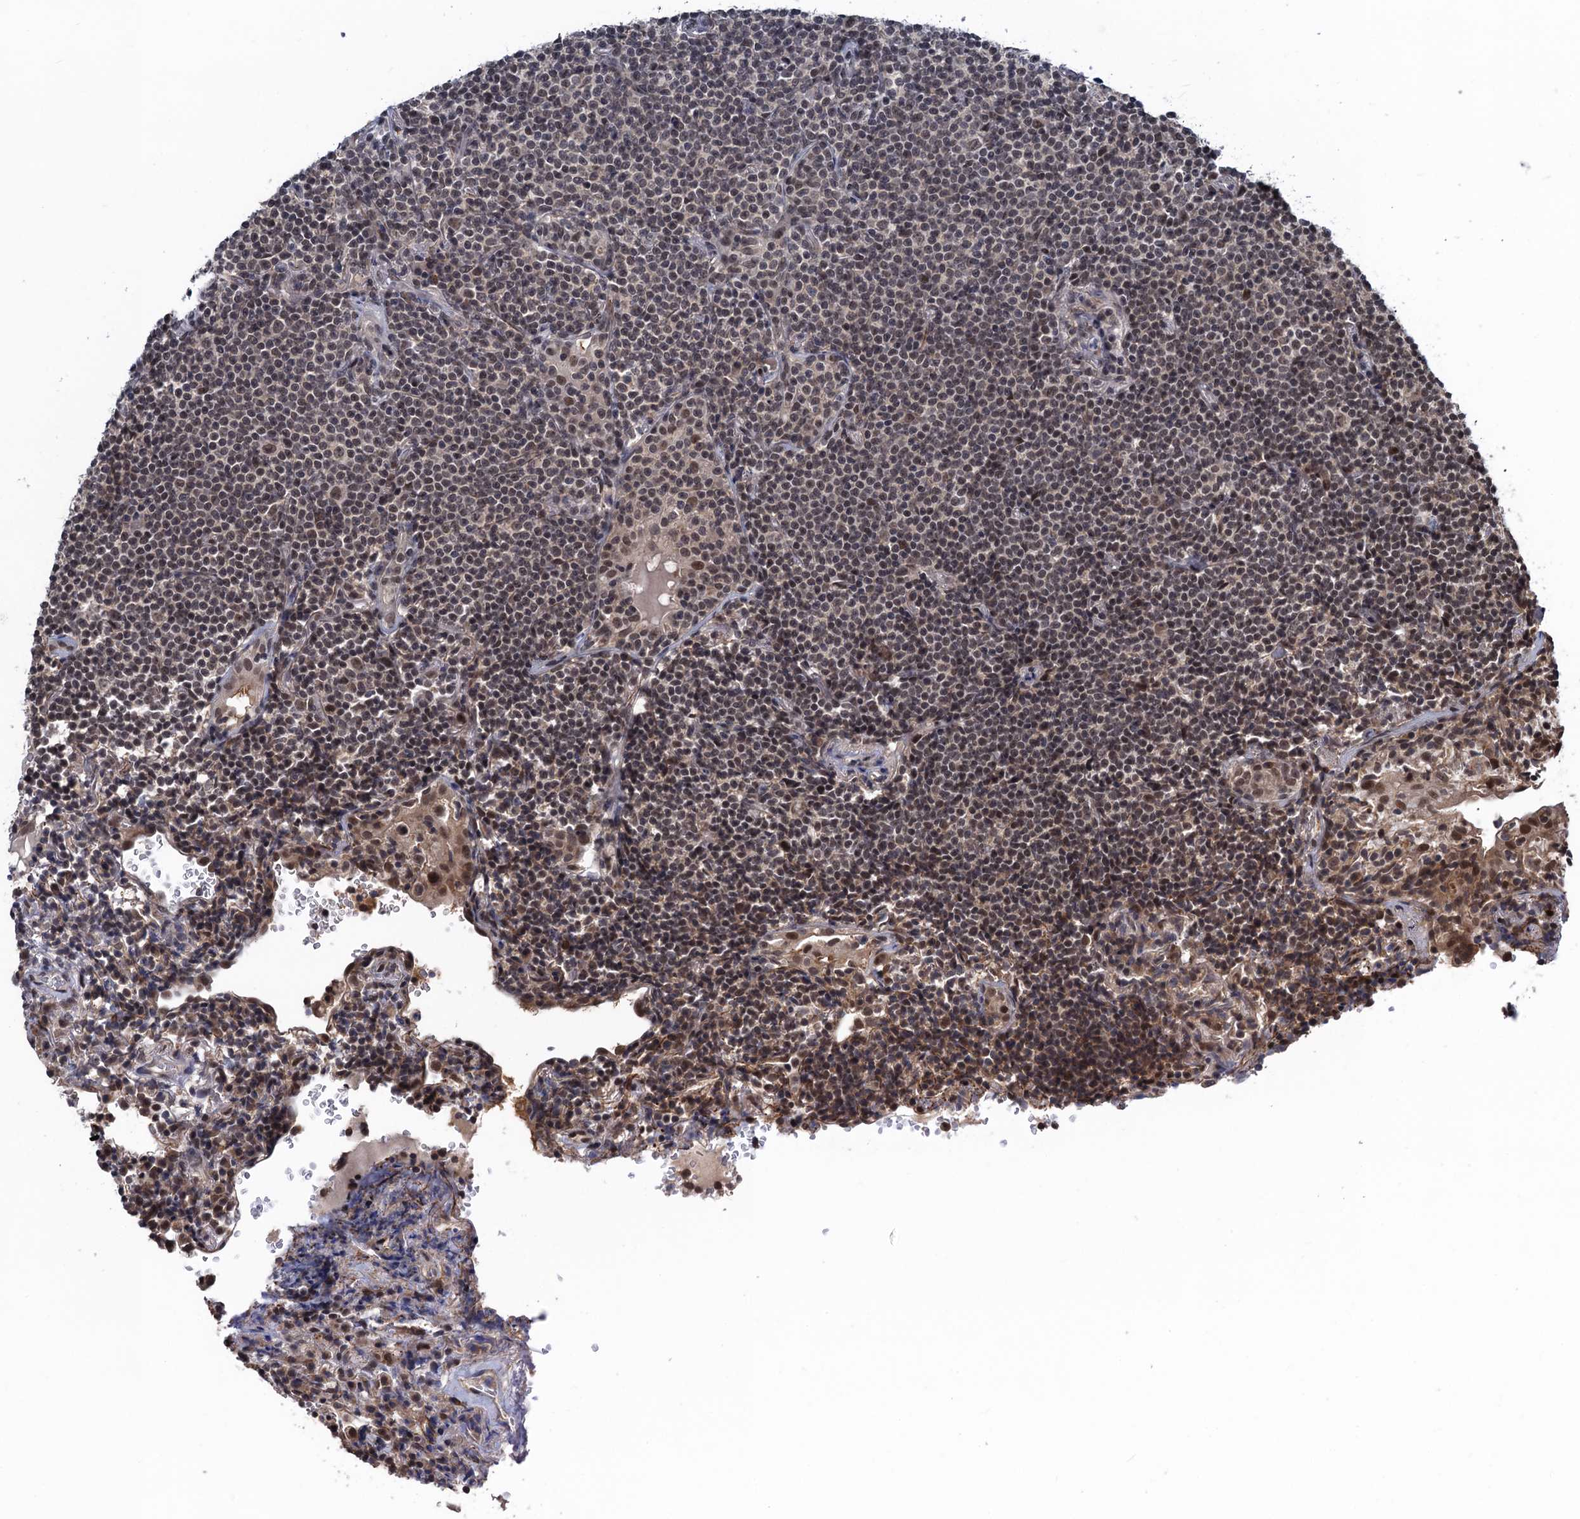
{"staining": {"intensity": "moderate", "quantity": ">75%", "location": "nuclear"}, "tissue": "lymphoma", "cell_type": "Tumor cells", "image_type": "cancer", "snomed": [{"axis": "morphology", "description": "Malignant lymphoma, non-Hodgkin's type, Low grade"}, {"axis": "topography", "description": "Lung"}], "caption": "Protein staining of lymphoma tissue exhibits moderate nuclear staining in approximately >75% of tumor cells. The protein is shown in brown color, while the nuclei are stained blue.", "gene": "SAE1", "patient": {"sex": "female", "age": 71}}